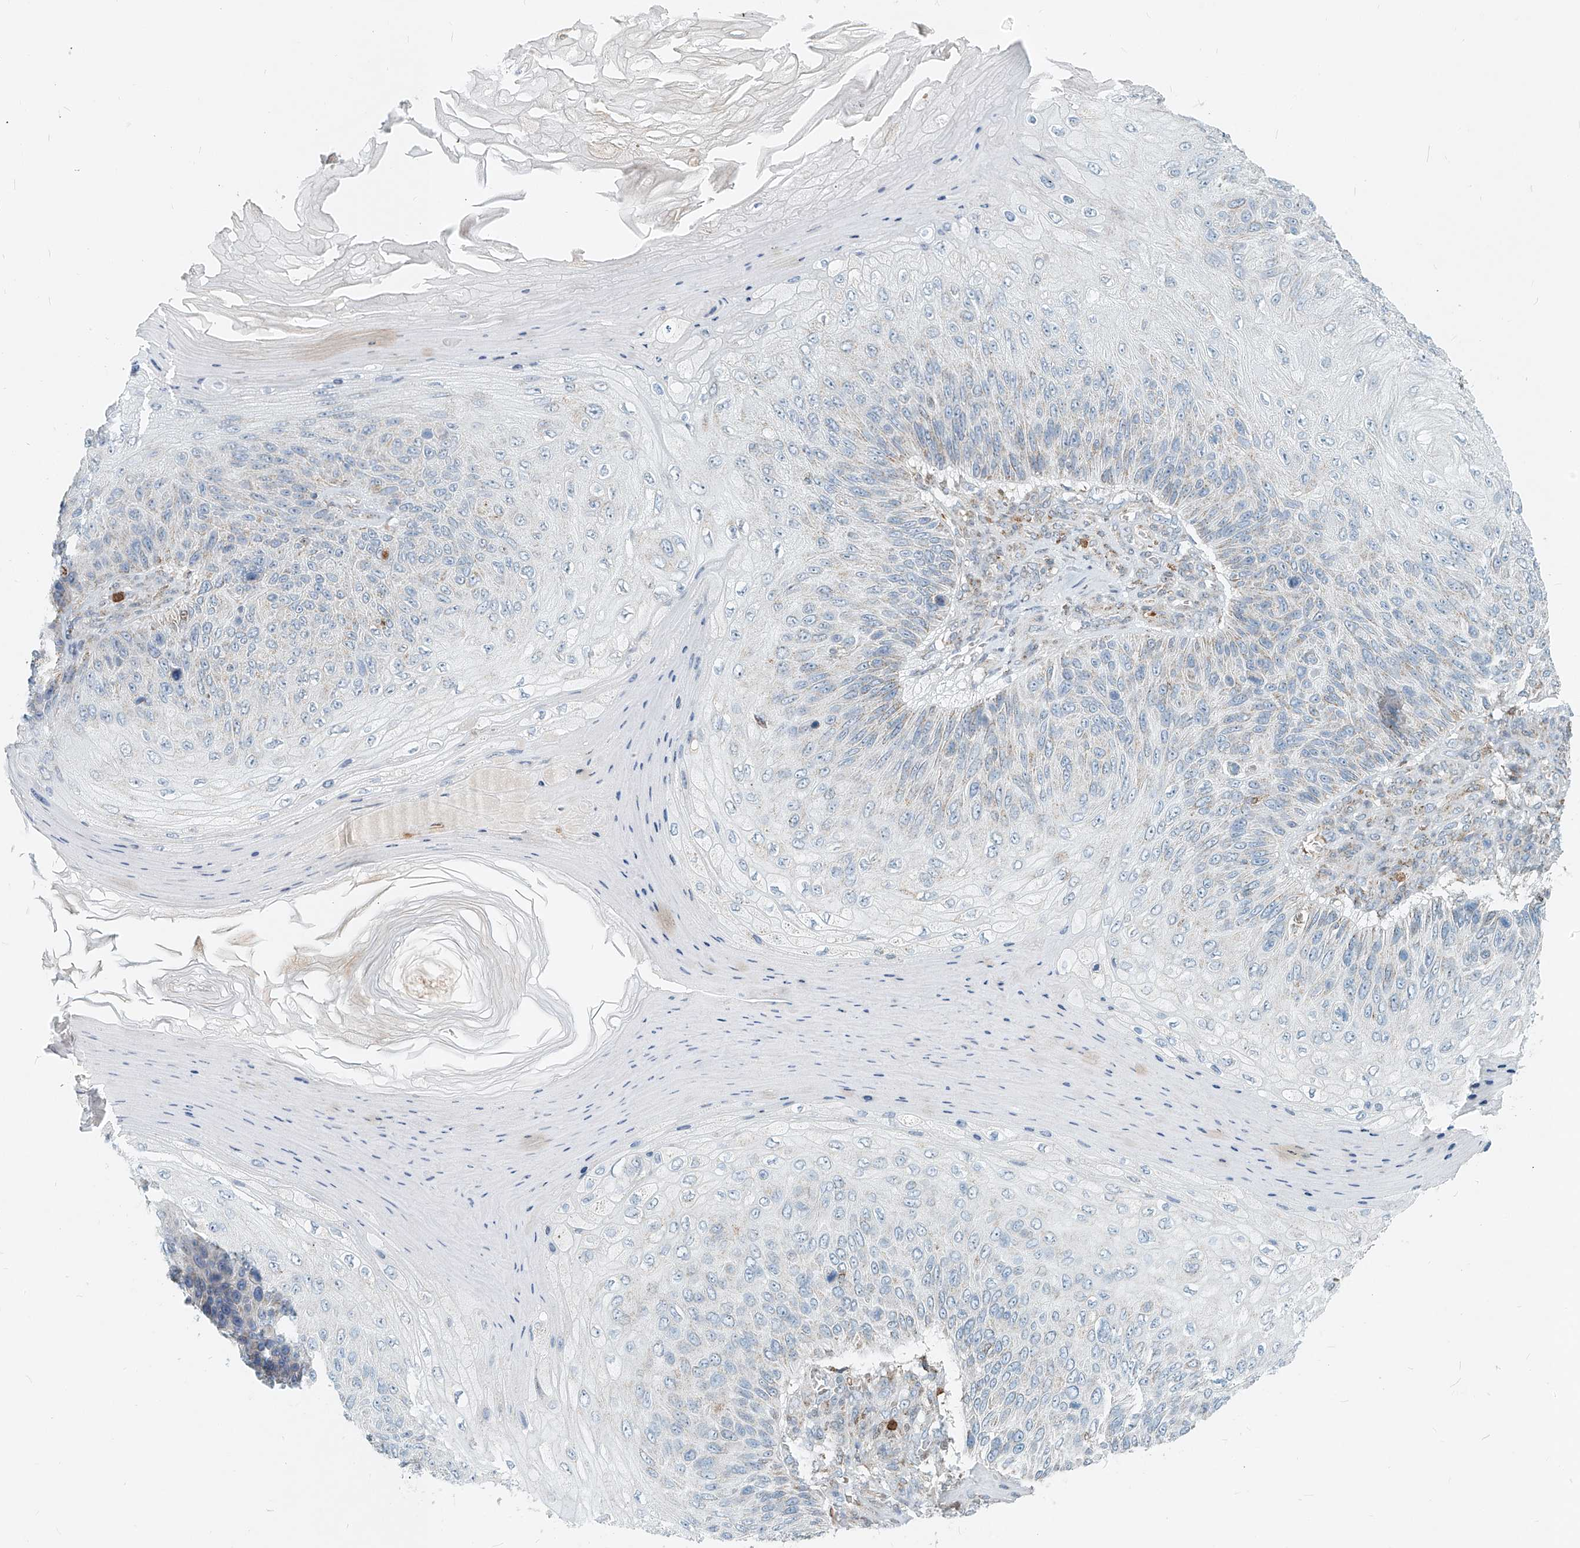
{"staining": {"intensity": "weak", "quantity": "<25%", "location": "cytoplasmic/membranous"}, "tissue": "skin cancer", "cell_type": "Tumor cells", "image_type": "cancer", "snomed": [{"axis": "morphology", "description": "Squamous cell carcinoma, NOS"}, {"axis": "topography", "description": "Skin"}], "caption": "This micrograph is of skin squamous cell carcinoma stained with IHC to label a protein in brown with the nuclei are counter-stained blue. There is no staining in tumor cells.", "gene": "PTPRA", "patient": {"sex": "female", "age": 88}}